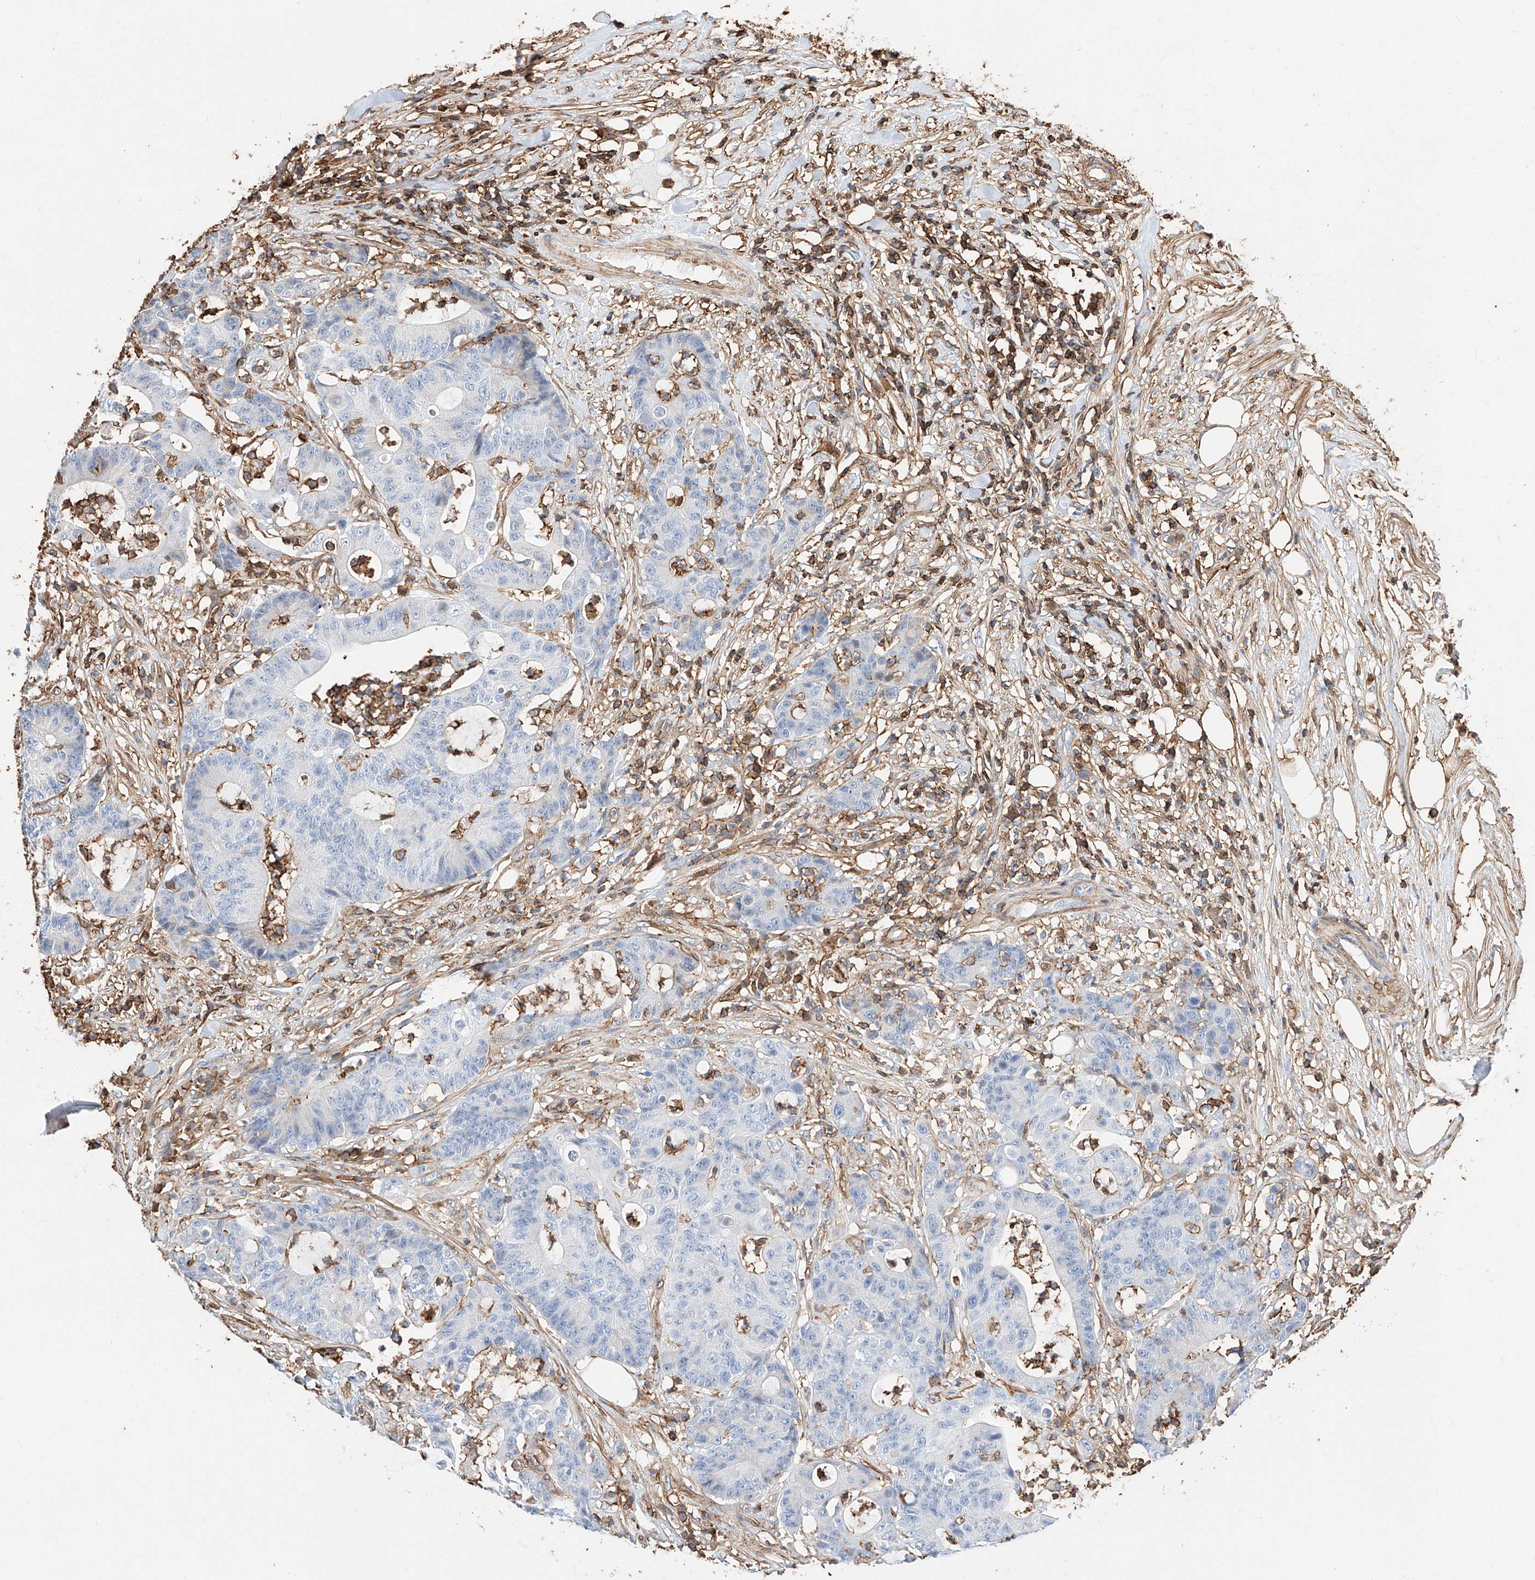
{"staining": {"intensity": "negative", "quantity": "none", "location": "none"}, "tissue": "colorectal cancer", "cell_type": "Tumor cells", "image_type": "cancer", "snomed": [{"axis": "morphology", "description": "Adenocarcinoma, NOS"}, {"axis": "topography", "description": "Colon"}], "caption": "A high-resolution image shows IHC staining of adenocarcinoma (colorectal), which demonstrates no significant positivity in tumor cells.", "gene": "WFS1", "patient": {"sex": "female", "age": 84}}